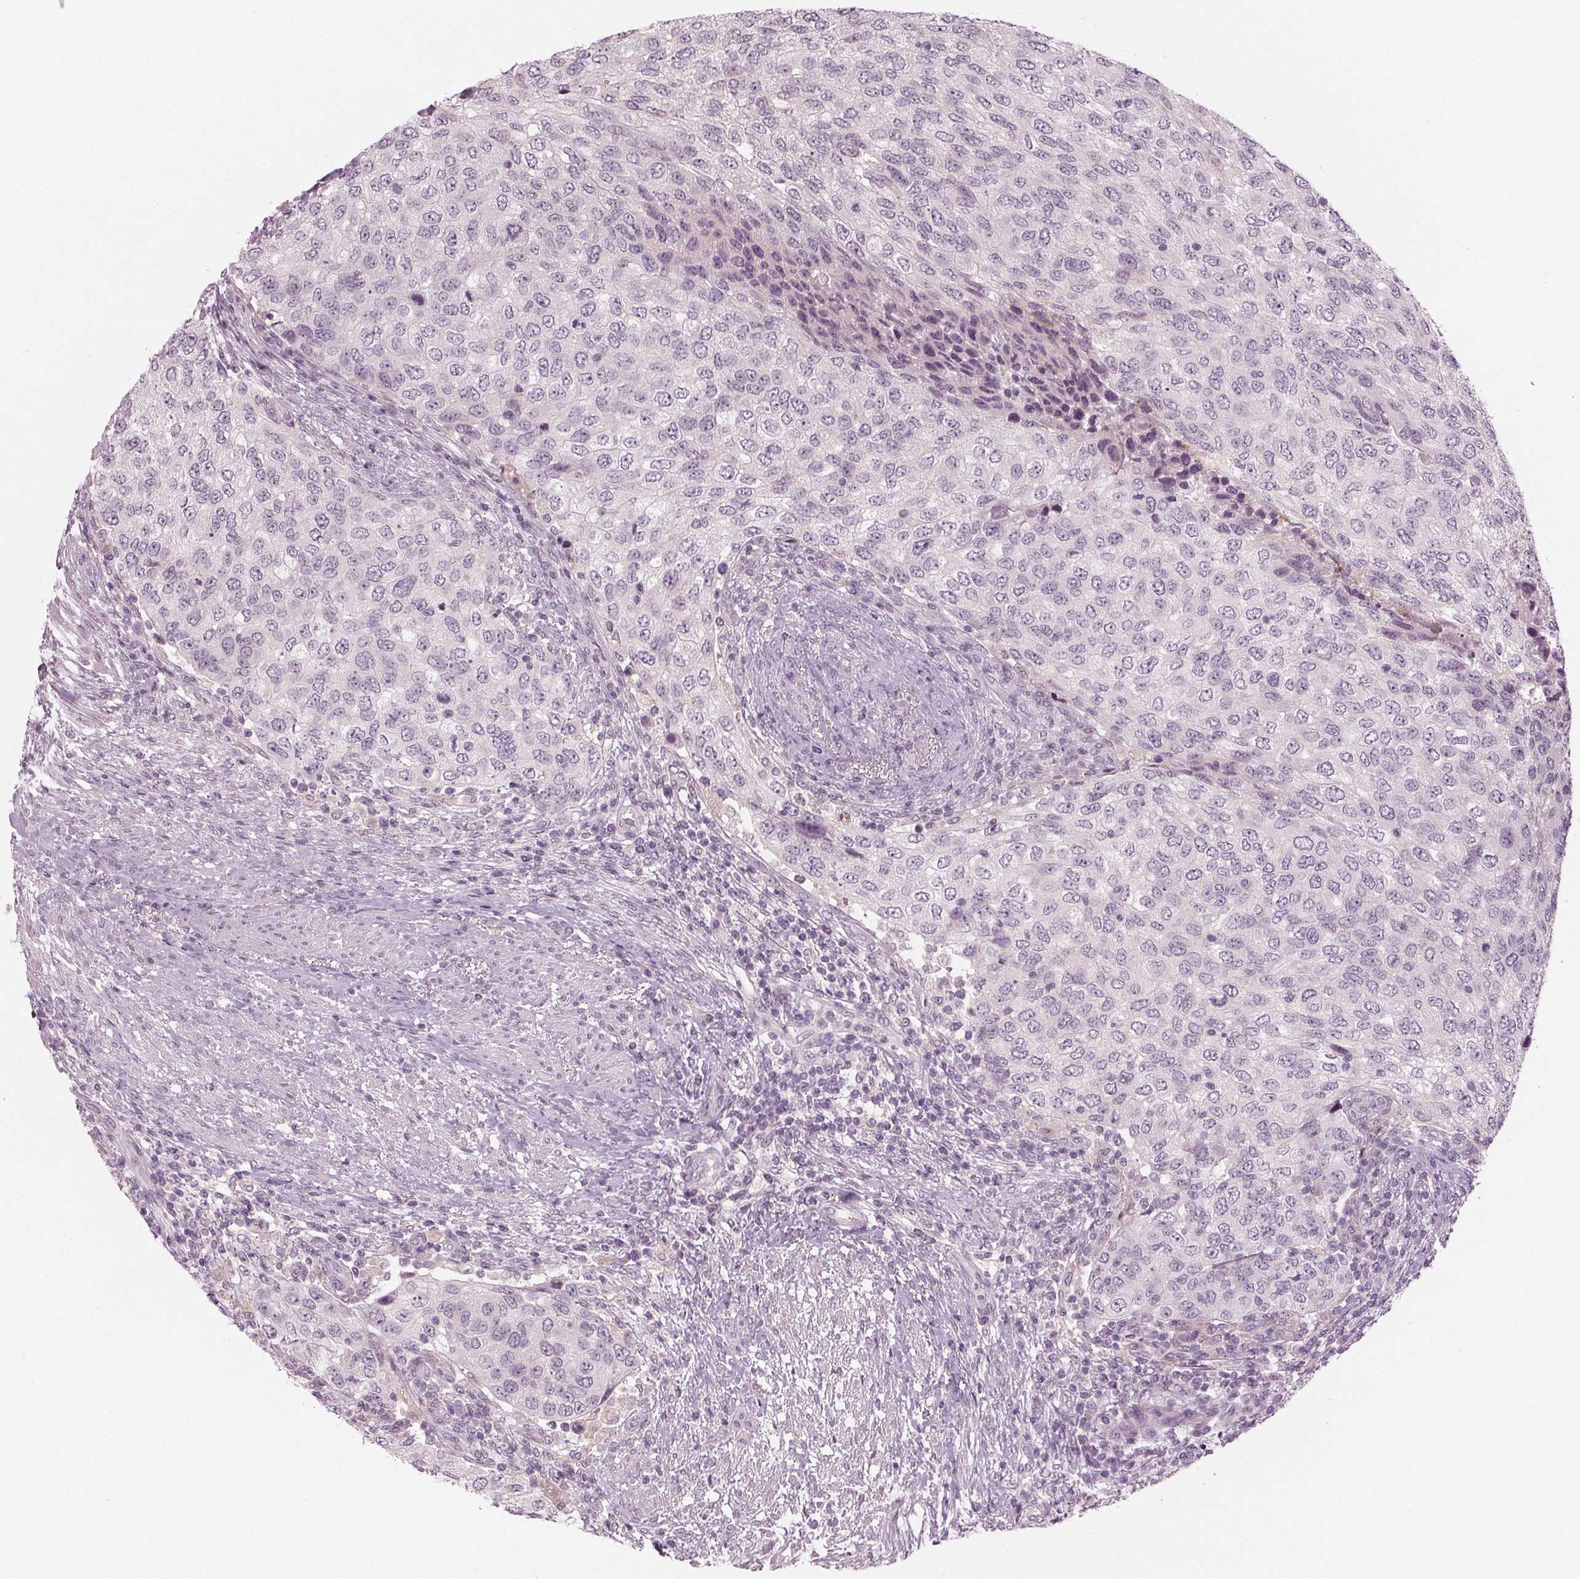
{"staining": {"intensity": "negative", "quantity": "none", "location": "none"}, "tissue": "urothelial cancer", "cell_type": "Tumor cells", "image_type": "cancer", "snomed": [{"axis": "morphology", "description": "Urothelial carcinoma, High grade"}, {"axis": "topography", "description": "Urinary bladder"}], "caption": "The photomicrograph shows no significant expression in tumor cells of urothelial cancer.", "gene": "PRAP1", "patient": {"sex": "female", "age": 78}}